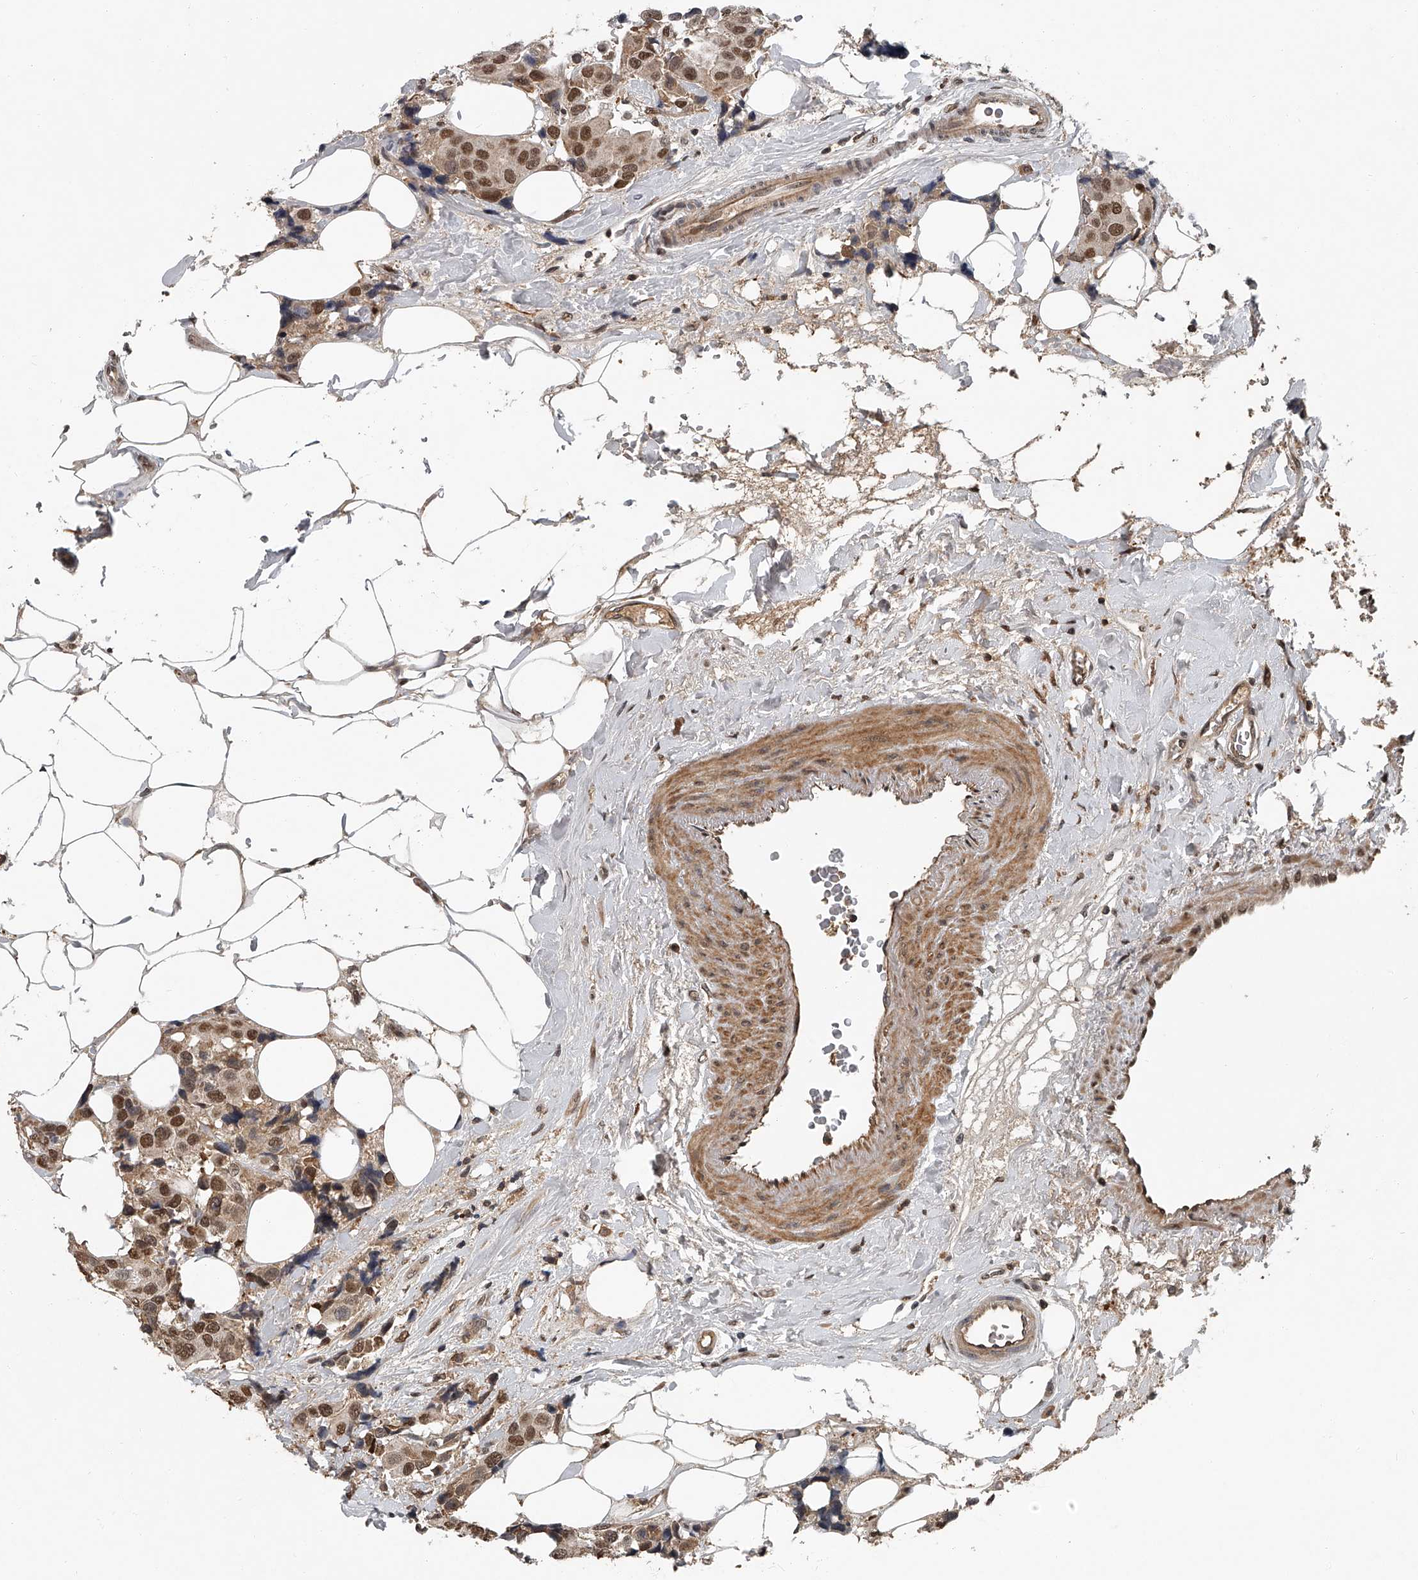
{"staining": {"intensity": "moderate", "quantity": ">75%", "location": "nuclear"}, "tissue": "breast cancer", "cell_type": "Tumor cells", "image_type": "cancer", "snomed": [{"axis": "morphology", "description": "Normal tissue, NOS"}, {"axis": "morphology", "description": "Duct carcinoma"}, {"axis": "topography", "description": "Breast"}], "caption": "A photomicrograph of breast infiltrating ductal carcinoma stained for a protein shows moderate nuclear brown staining in tumor cells.", "gene": "PLEKHG1", "patient": {"sex": "female", "age": 39}}